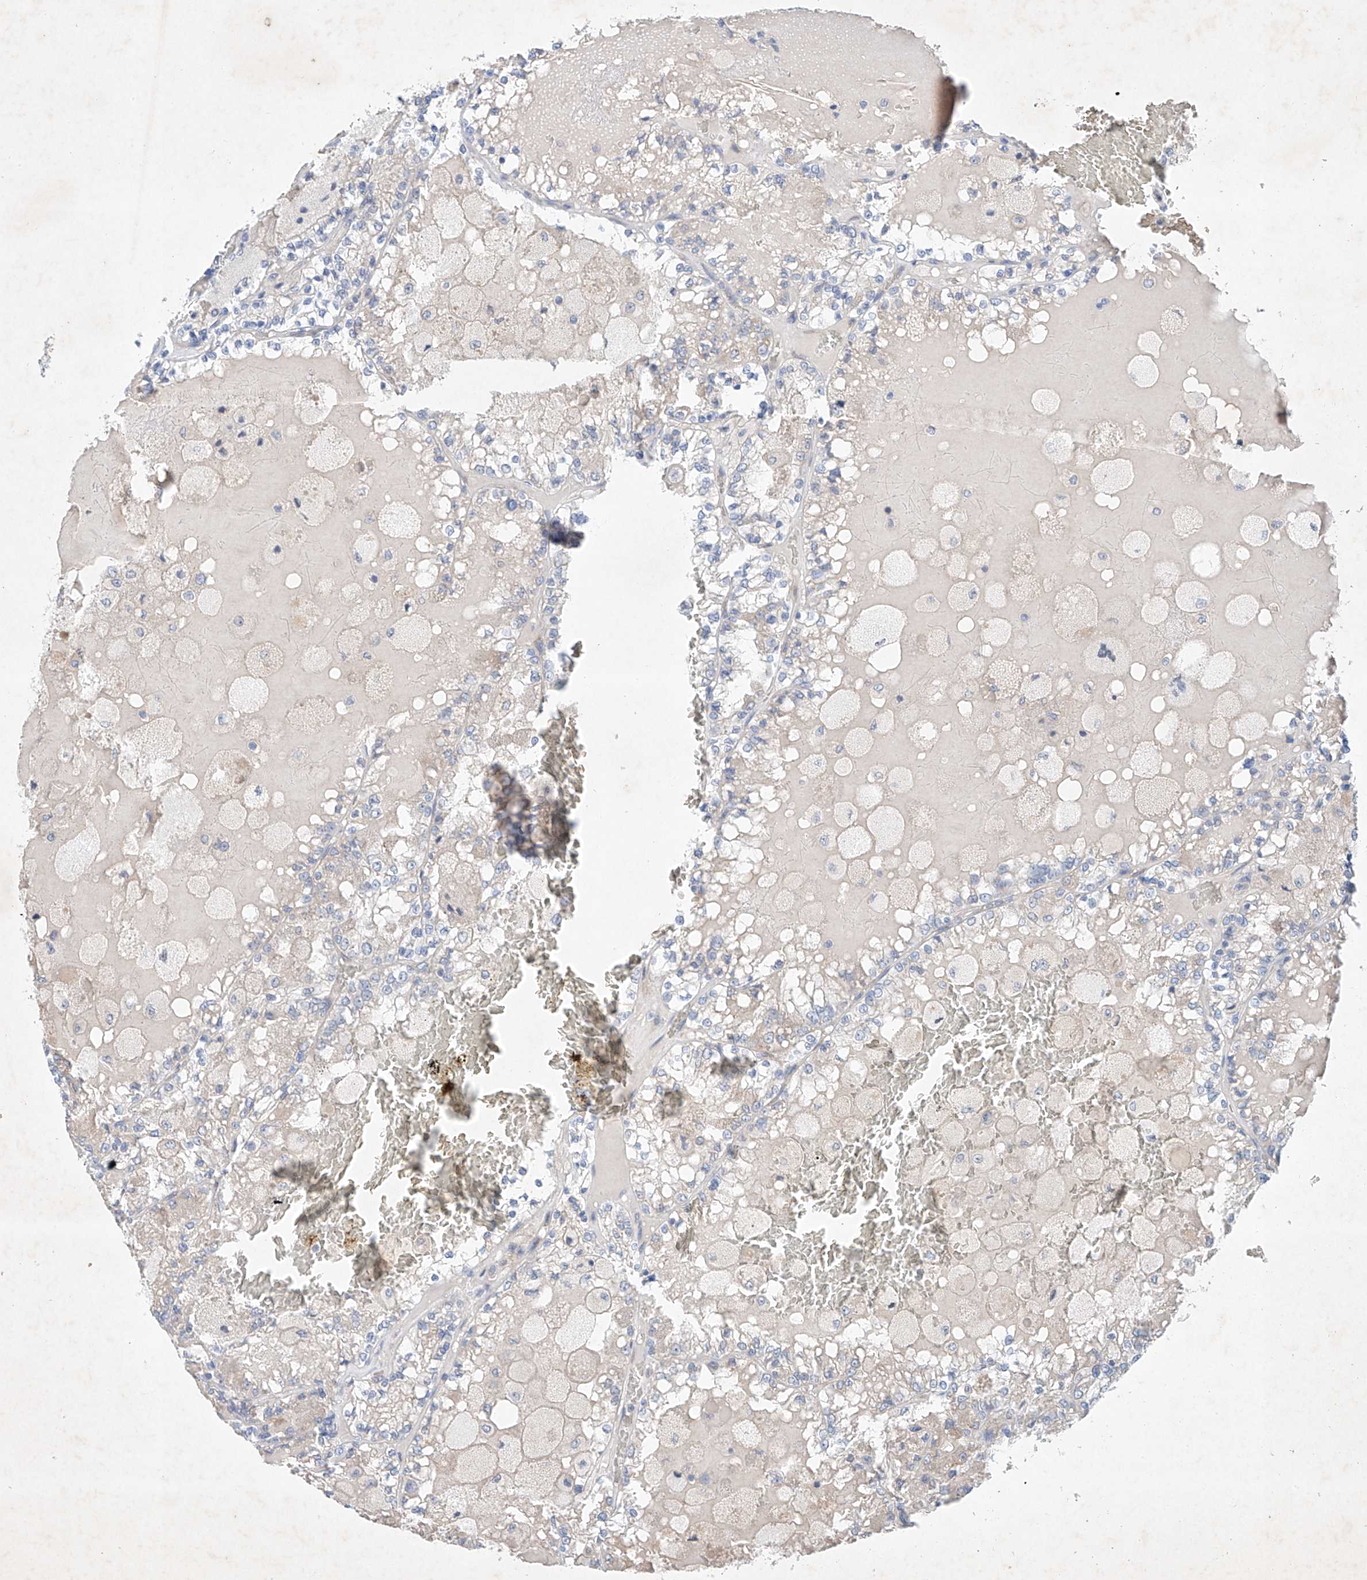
{"staining": {"intensity": "negative", "quantity": "none", "location": "none"}, "tissue": "renal cancer", "cell_type": "Tumor cells", "image_type": "cancer", "snomed": [{"axis": "morphology", "description": "Adenocarcinoma, NOS"}, {"axis": "topography", "description": "Kidney"}], "caption": "Image shows no protein staining in tumor cells of adenocarcinoma (renal) tissue. (DAB immunohistochemistry (IHC), high magnification).", "gene": "FASTK", "patient": {"sex": "female", "age": 56}}